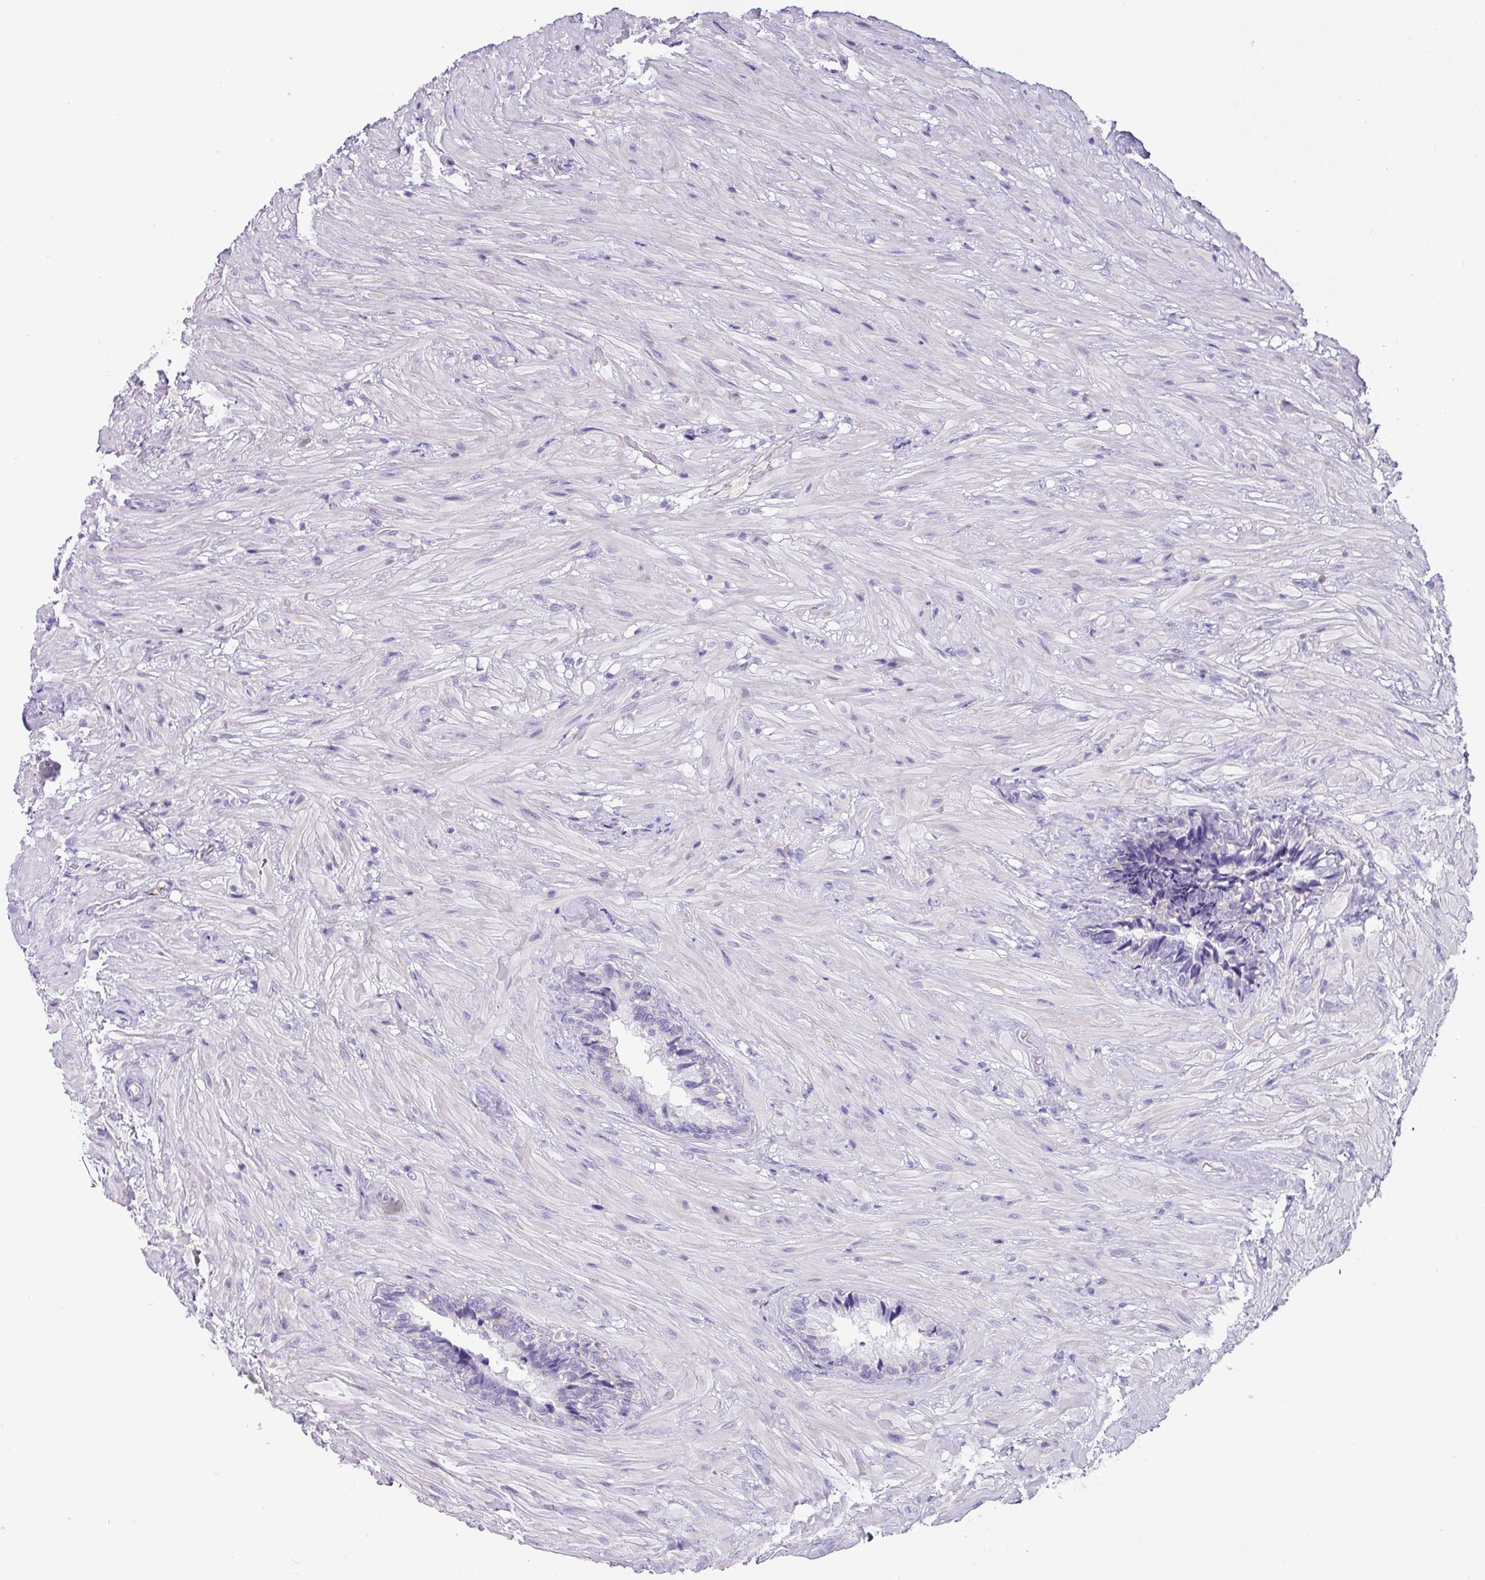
{"staining": {"intensity": "negative", "quantity": "none", "location": "none"}, "tissue": "seminal vesicle", "cell_type": "Glandular cells", "image_type": "normal", "snomed": [{"axis": "morphology", "description": "Normal tissue, NOS"}, {"axis": "topography", "description": "Seminal veicle"}], "caption": "This is an immunohistochemistry histopathology image of unremarkable seminal vesicle. There is no positivity in glandular cells.", "gene": "SH2D3C", "patient": {"sex": "male", "age": 62}}